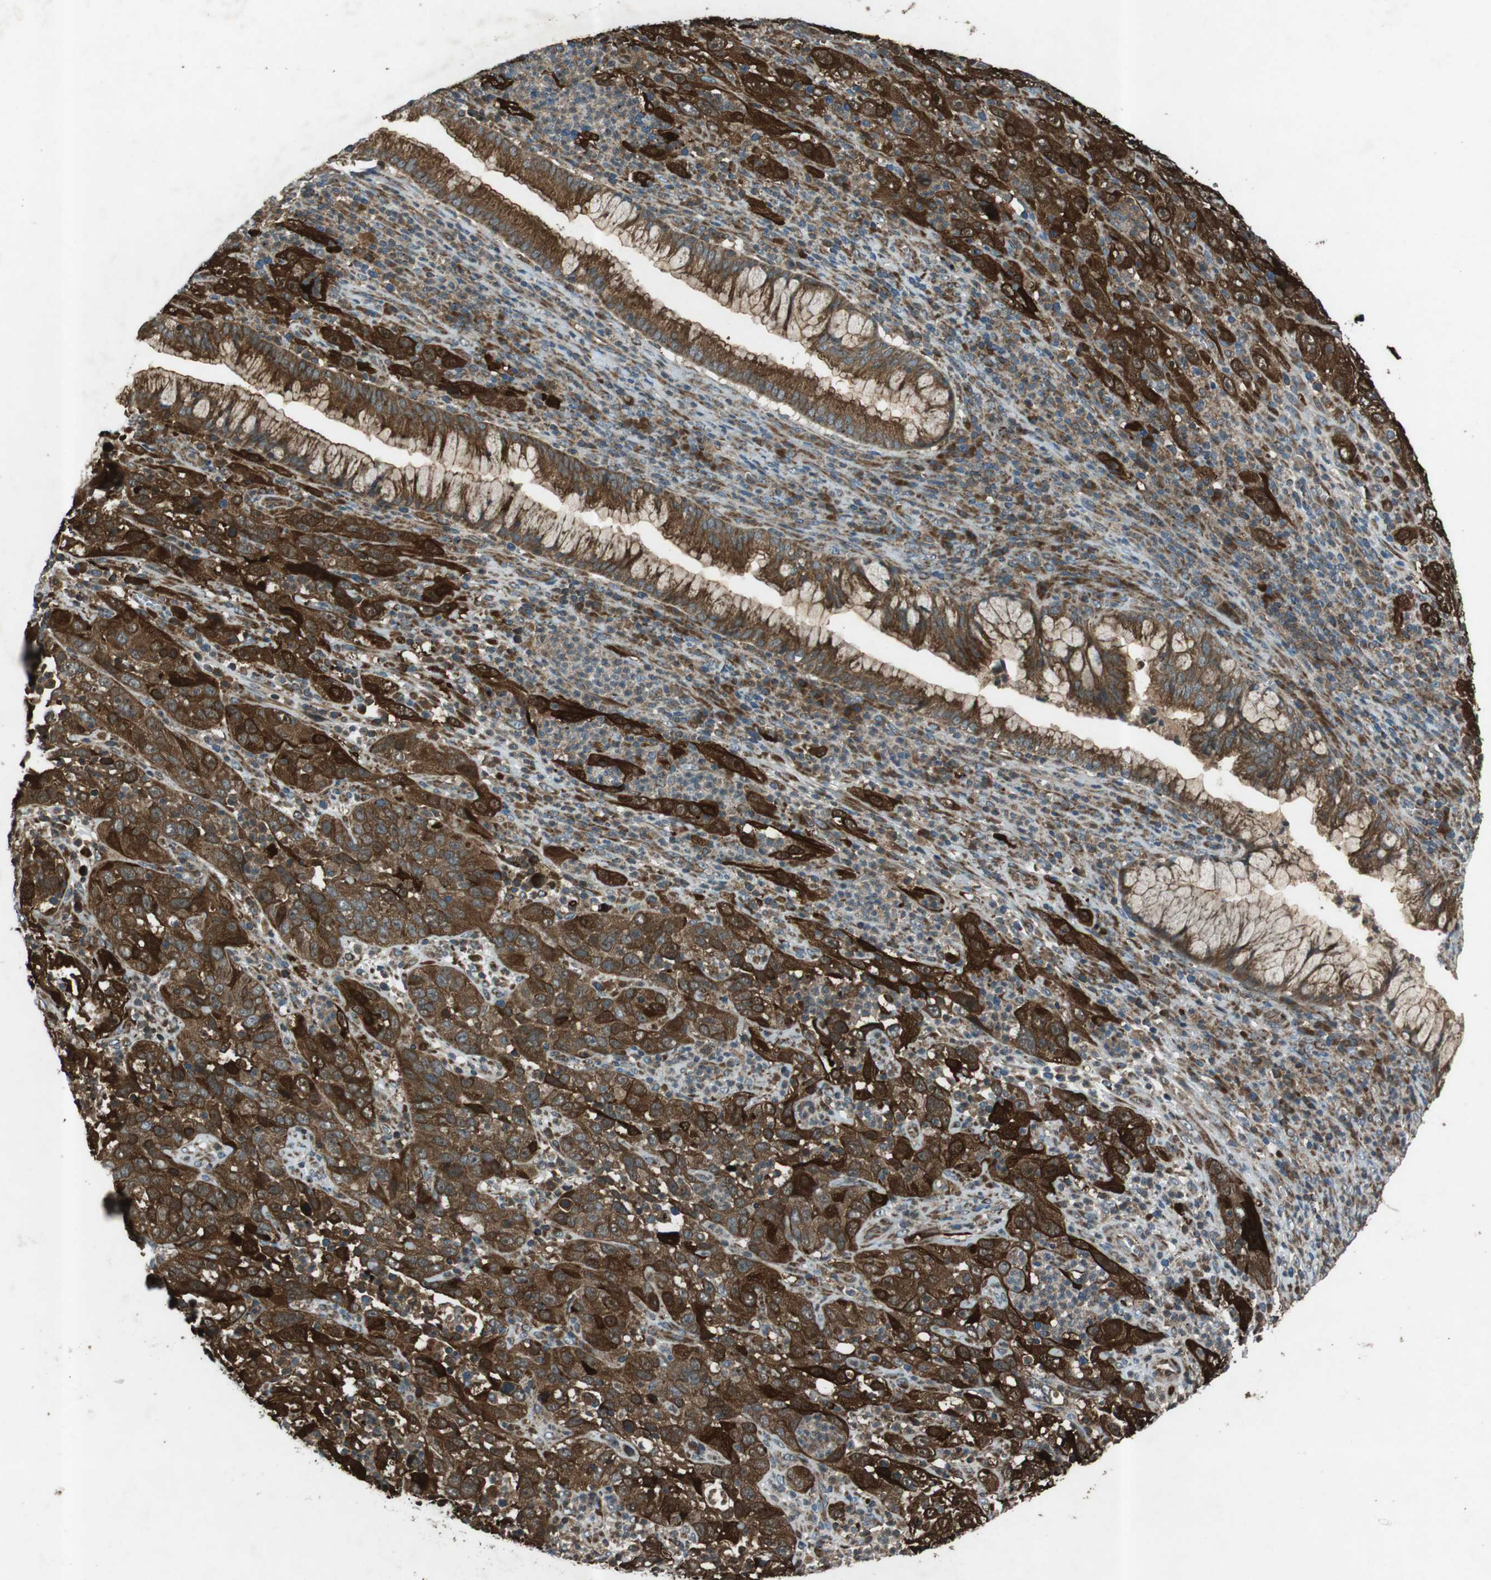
{"staining": {"intensity": "strong", "quantity": "25%-75%", "location": "cytoplasmic/membranous"}, "tissue": "cervical cancer", "cell_type": "Tumor cells", "image_type": "cancer", "snomed": [{"axis": "morphology", "description": "Squamous cell carcinoma, NOS"}, {"axis": "topography", "description": "Cervix"}], "caption": "Immunohistochemical staining of human squamous cell carcinoma (cervical) displays strong cytoplasmic/membranous protein staining in about 25%-75% of tumor cells.", "gene": "SLC41A1", "patient": {"sex": "female", "age": 32}}